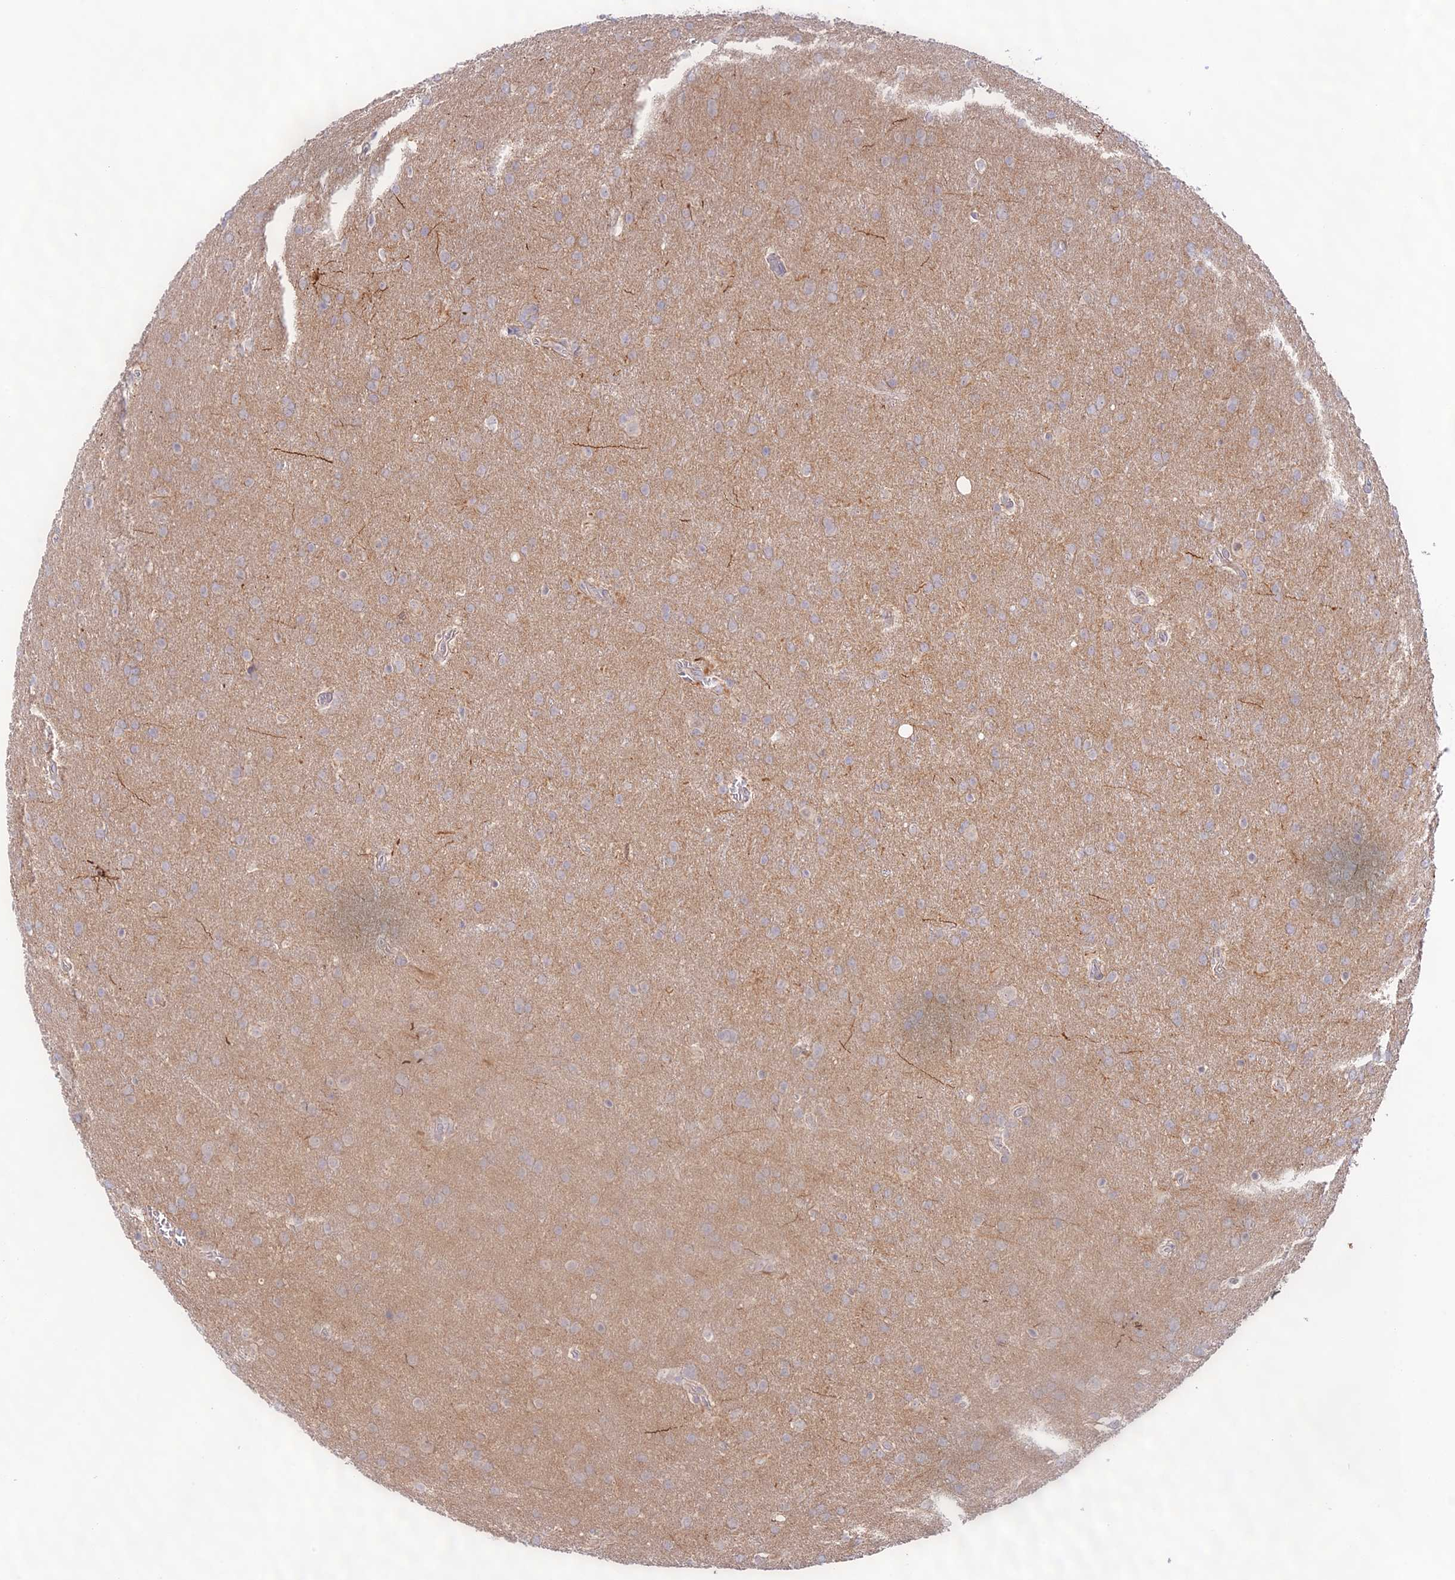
{"staining": {"intensity": "negative", "quantity": "none", "location": "none"}, "tissue": "glioma", "cell_type": "Tumor cells", "image_type": "cancer", "snomed": [{"axis": "morphology", "description": "Glioma, malignant, Low grade"}, {"axis": "topography", "description": "Brain"}], "caption": "Photomicrograph shows no protein staining in tumor cells of malignant glioma (low-grade) tissue.", "gene": "CAMSAP3", "patient": {"sex": "female", "age": 32}}